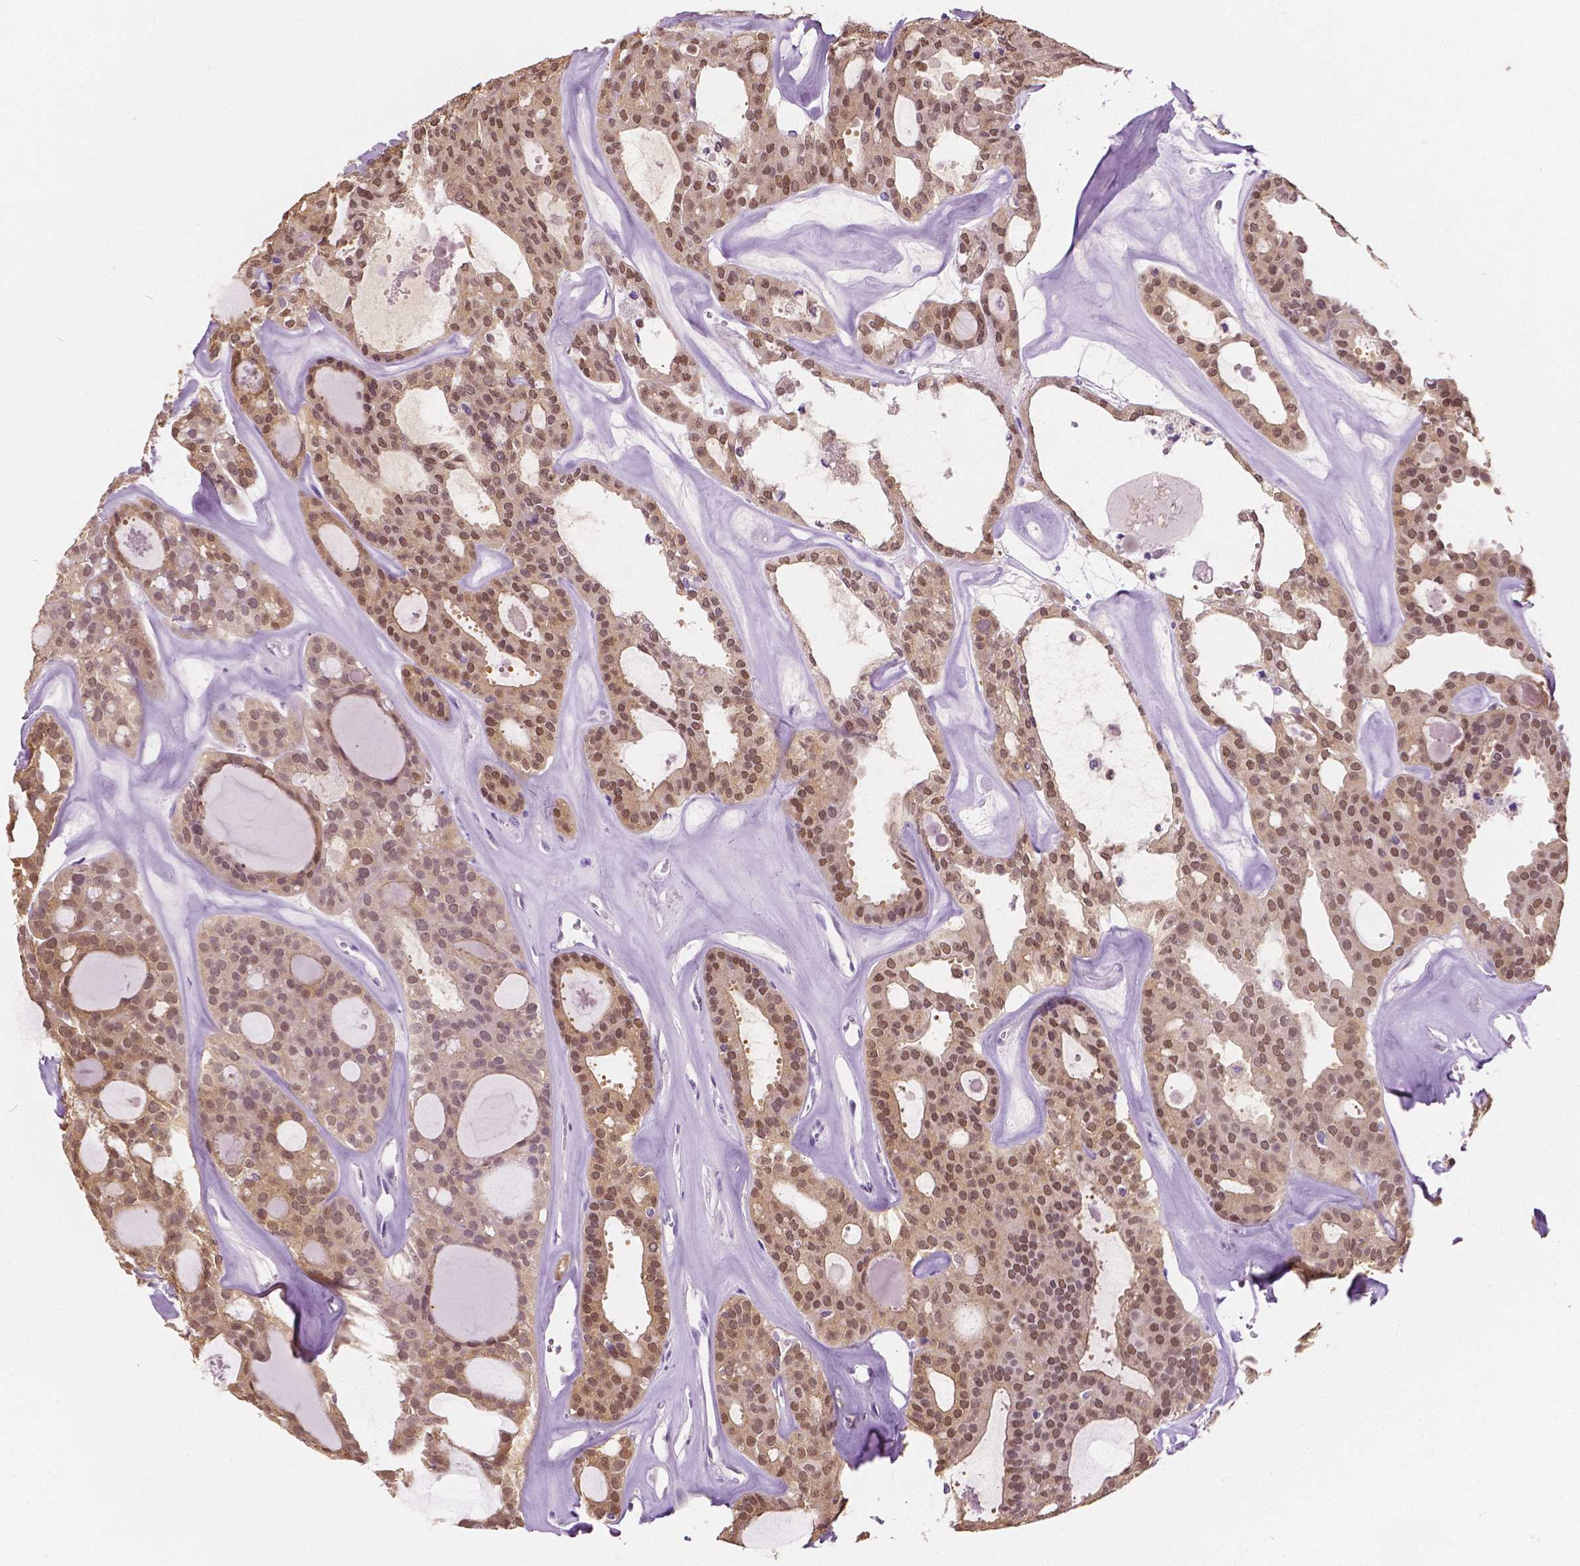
{"staining": {"intensity": "moderate", "quantity": ">75%", "location": "nuclear"}, "tissue": "thyroid cancer", "cell_type": "Tumor cells", "image_type": "cancer", "snomed": [{"axis": "morphology", "description": "Follicular adenoma carcinoma, NOS"}, {"axis": "topography", "description": "Thyroid gland"}], "caption": "Approximately >75% of tumor cells in human follicular adenoma carcinoma (thyroid) exhibit moderate nuclear protein expression as visualized by brown immunohistochemical staining.", "gene": "TKFC", "patient": {"sex": "male", "age": 75}}